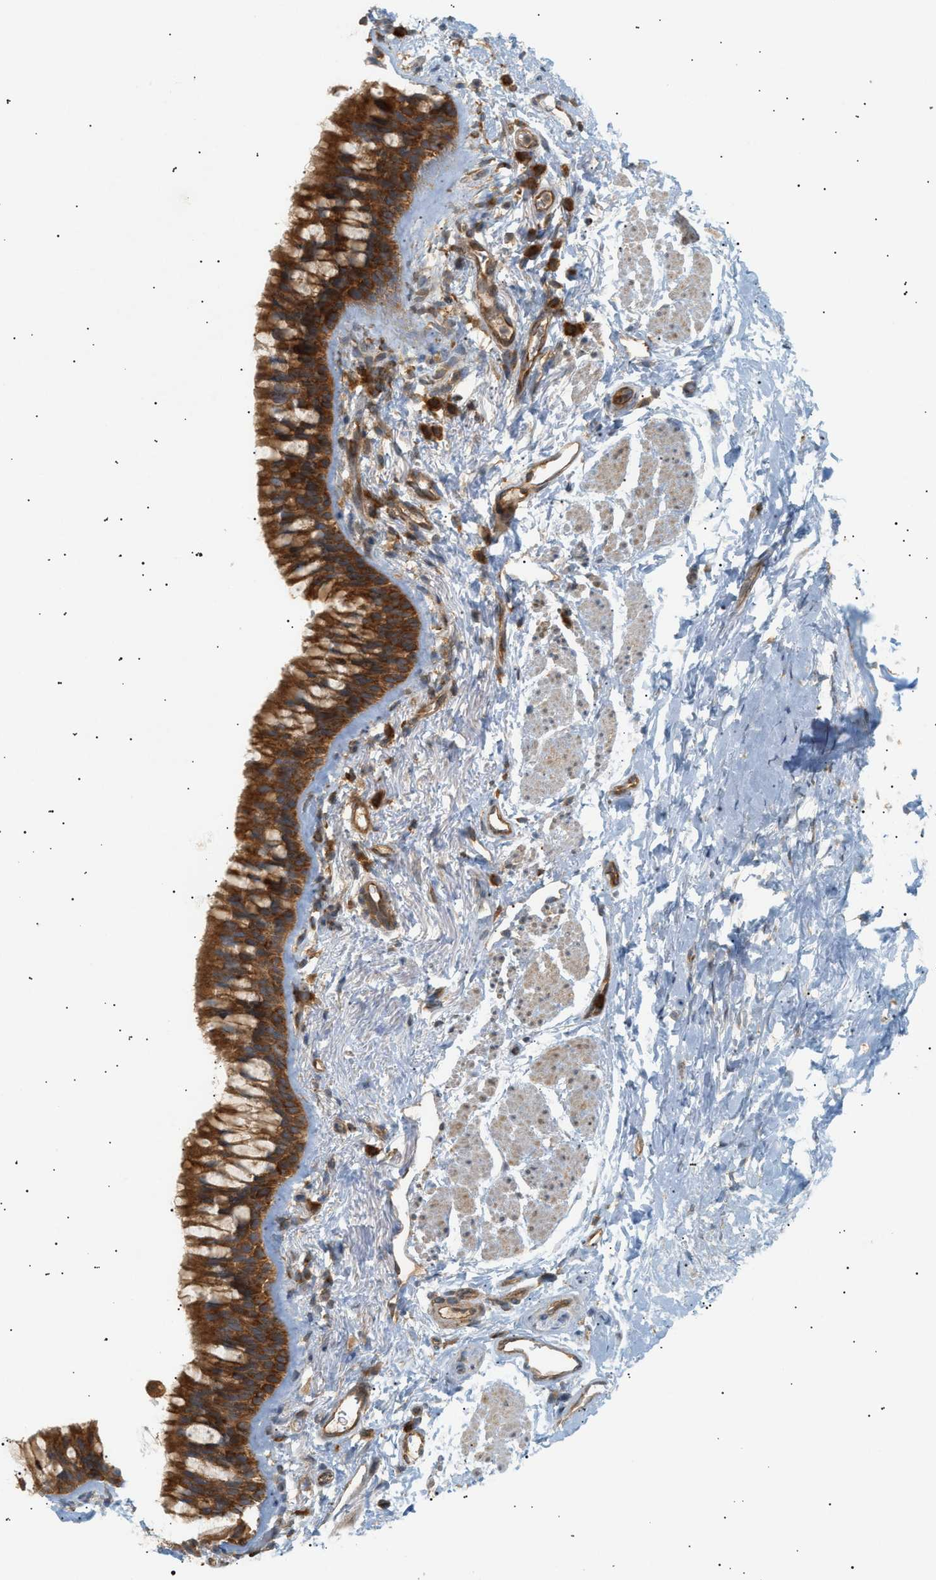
{"staining": {"intensity": "moderate", "quantity": ">75%", "location": "cytoplasmic/membranous,nuclear"}, "tissue": "adipose tissue", "cell_type": "Adipocytes", "image_type": "normal", "snomed": [{"axis": "morphology", "description": "Normal tissue, NOS"}, {"axis": "topography", "description": "Cartilage tissue"}, {"axis": "topography", "description": "Bronchus"}], "caption": "Protein staining by immunohistochemistry exhibits moderate cytoplasmic/membranous,nuclear expression in approximately >75% of adipocytes in unremarkable adipose tissue. (brown staining indicates protein expression, while blue staining denotes nuclei).", "gene": "SHC1", "patient": {"sex": "female", "age": 53}}